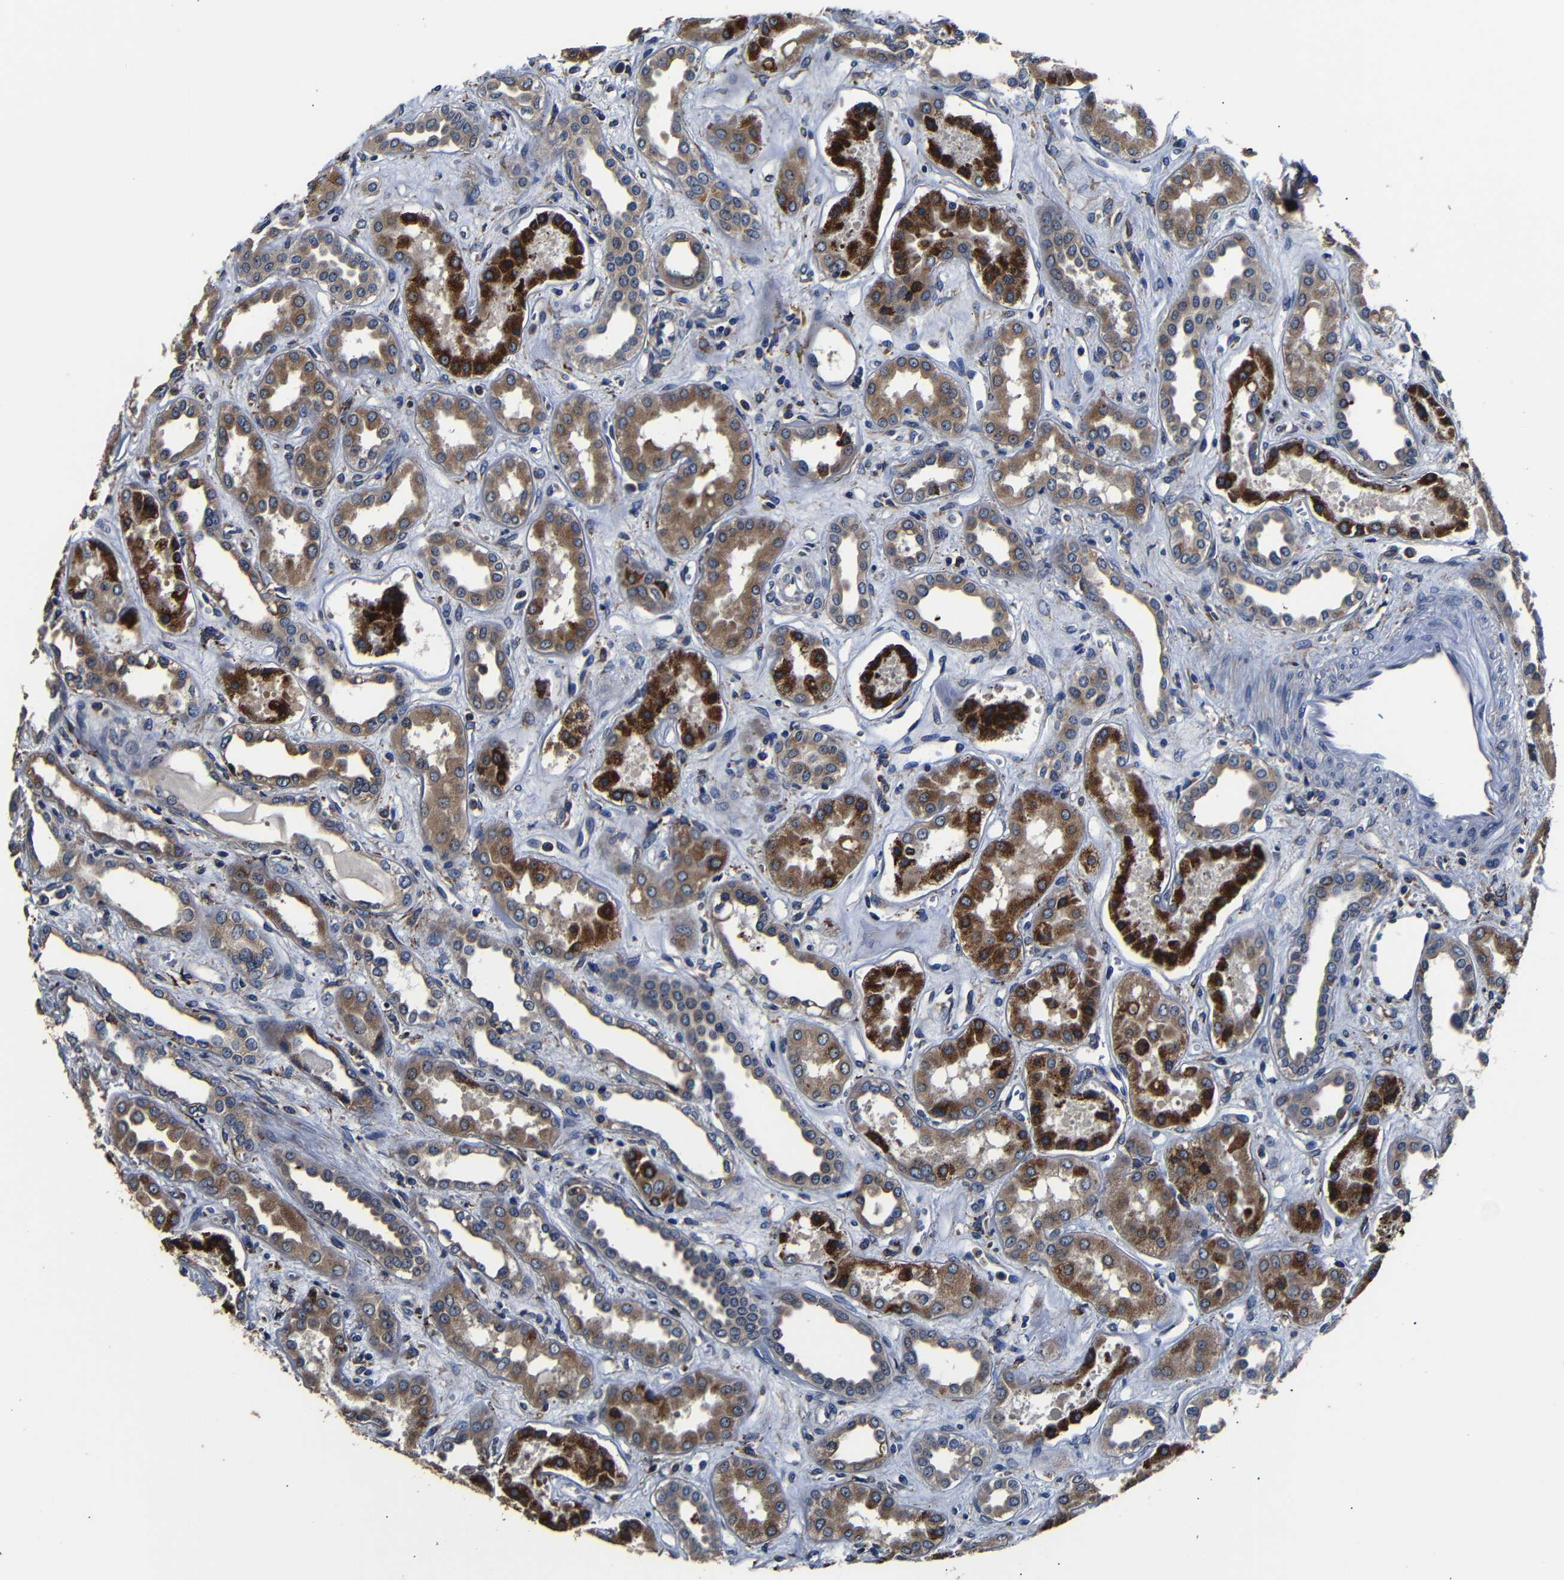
{"staining": {"intensity": "moderate", "quantity": "<25%", "location": "cytoplasmic/membranous"}, "tissue": "kidney", "cell_type": "Cells in glomeruli", "image_type": "normal", "snomed": [{"axis": "morphology", "description": "Normal tissue, NOS"}, {"axis": "topography", "description": "Kidney"}], "caption": "DAB immunohistochemical staining of benign kidney exhibits moderate cytoplasmic/membranous protein positivity in about <25% of cells in glomeruli.", "gene": "SCN9A", "patient": {"sex": "male", "age": 59}}